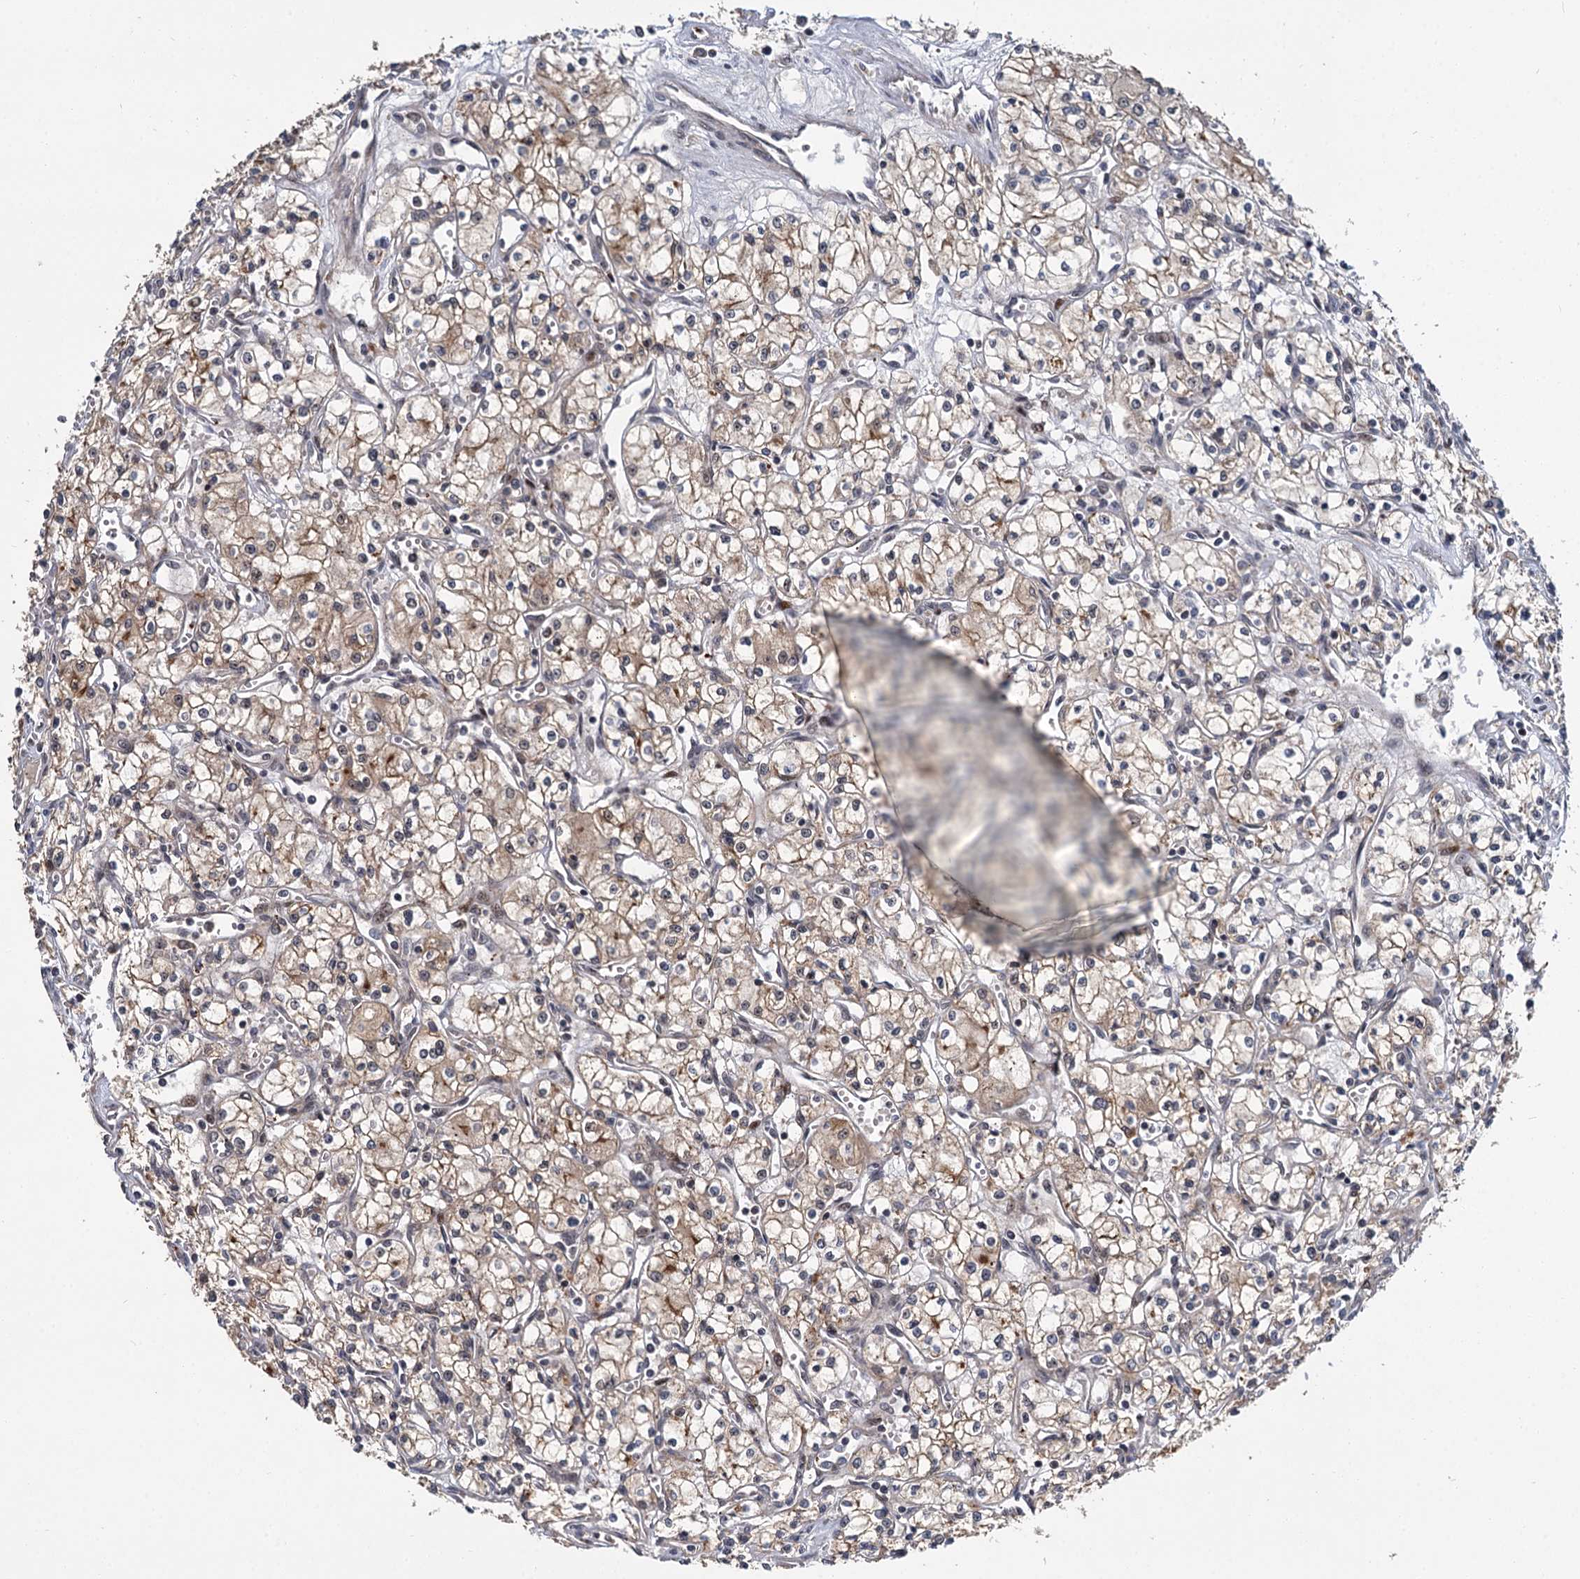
{"staining": {"intensity": "weak", "quantity": ">75%", "location": "cytoplasmic/membranous"}, "tissue": "renal cancer", "cell_type": "Tumor cells", "image_type": "cancer", "snomed": [{"axis": "morphology", "description": "Adenocarcinoma, NOS"}, {"axis": "topography", "description": "Kidney"}], "caption": "Immunohistochemistry (IHC) histopathology image of human adenocarcinoma (renal) stained for a protein (brown), which shows low levels of weak cytoplasmic/membranous positivity in about >75% of tumor cells.", "gene": "MBD6", "patient": {"sex": "male", "age": 59}}